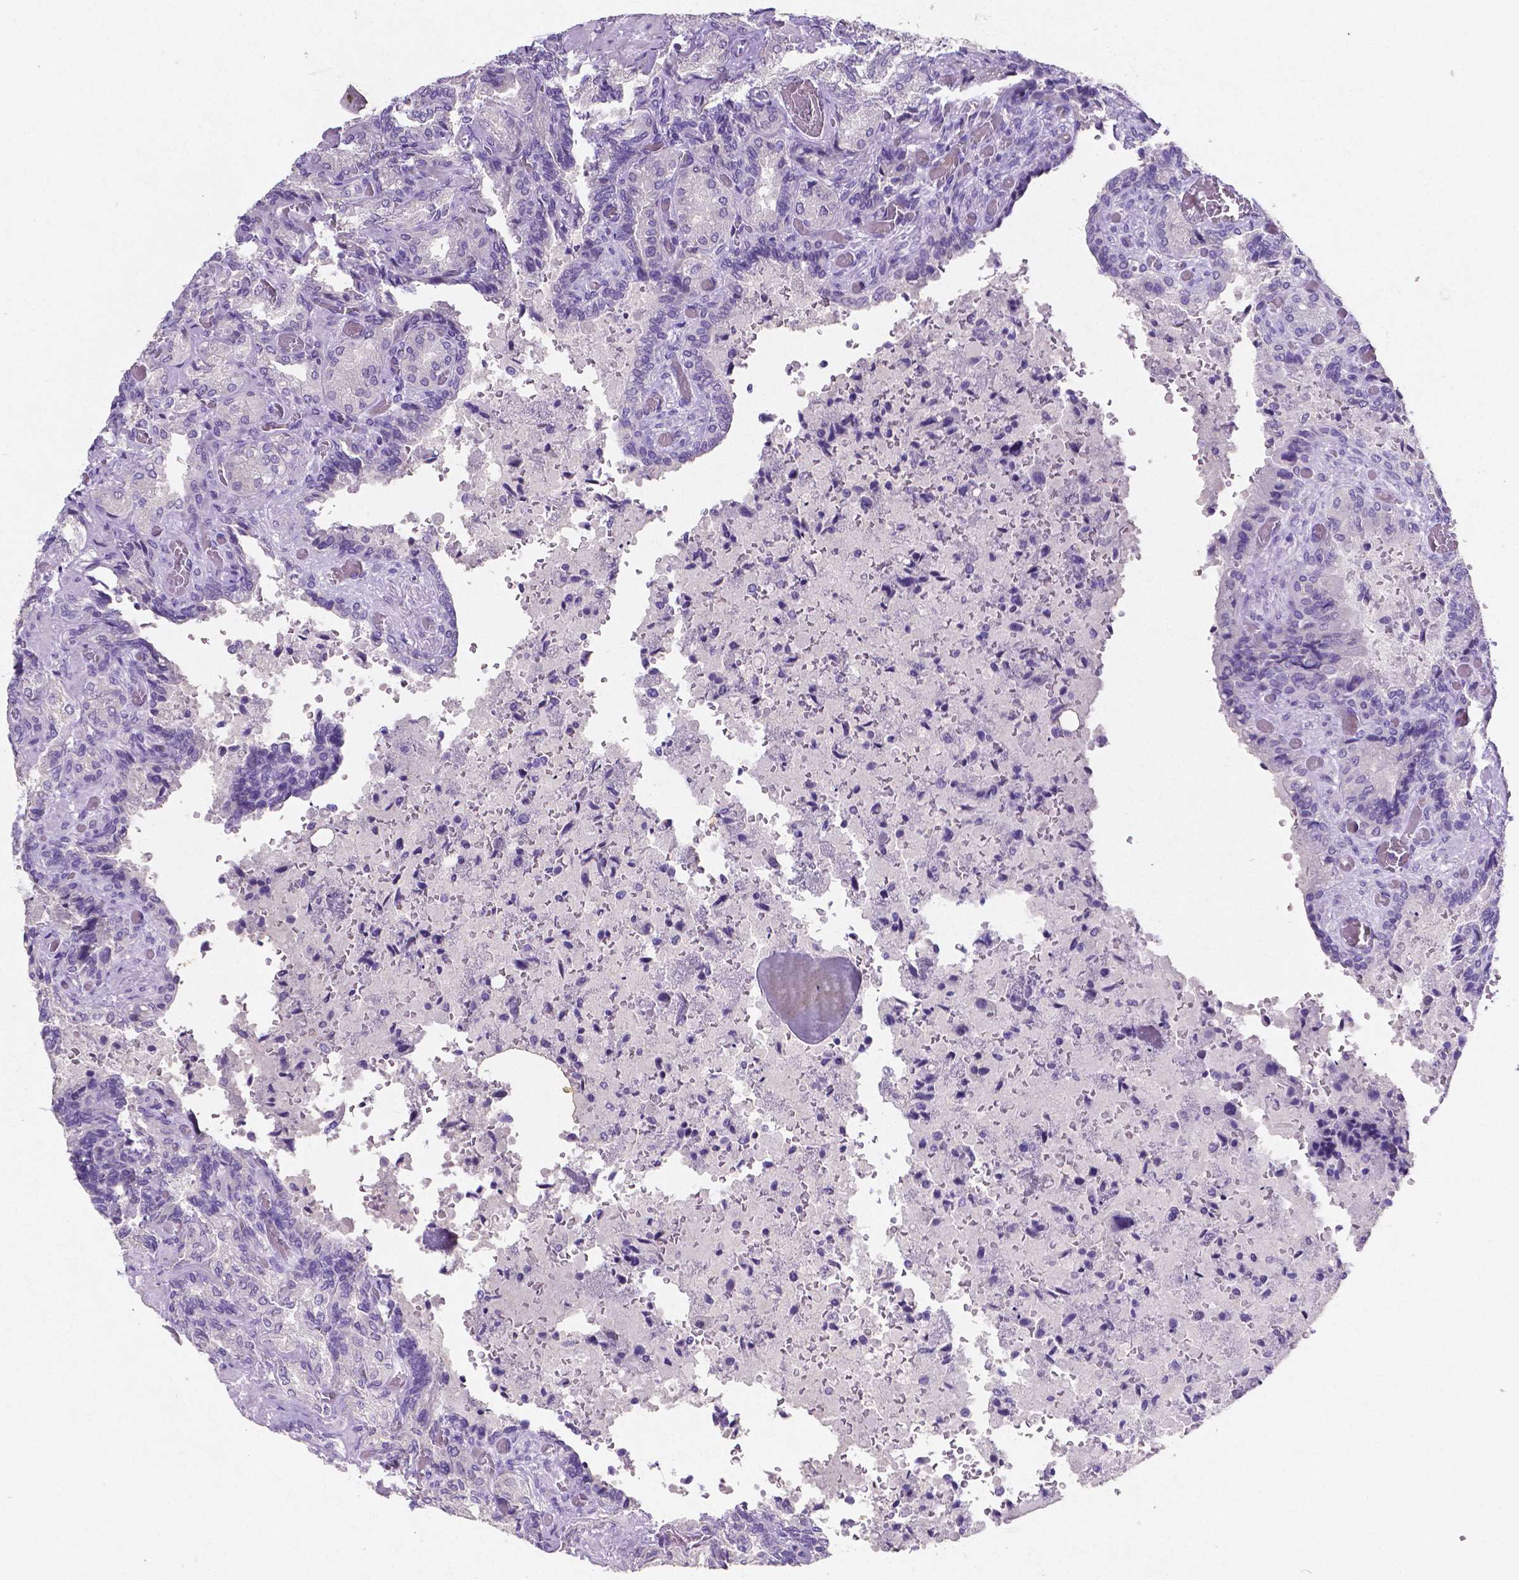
{"staining": {"intensity": "negative", "quantity": "none", "location": "none"}, "tissue": "seminal vesicle", "cell_type": "Glandular cells", "image_type": "normal", "snomed": [{"axis": "morphology", "description": "Normal tissue, NOS"}, {"axis": "topography", "description": "Seminal veicle"}], "caption": "Micrograph shows no significant protein staining in glandular cells of unremarkable seminal vesicle. The staining was performed using DAB (3,3'-diaminobenzidine) to visualize the protein expression in brown, while the nuclei were stained in blue with hematoxylin (Magnification: 20x).", "gene": "SATB2", "patient": {"sex": "male", "age": 68}}